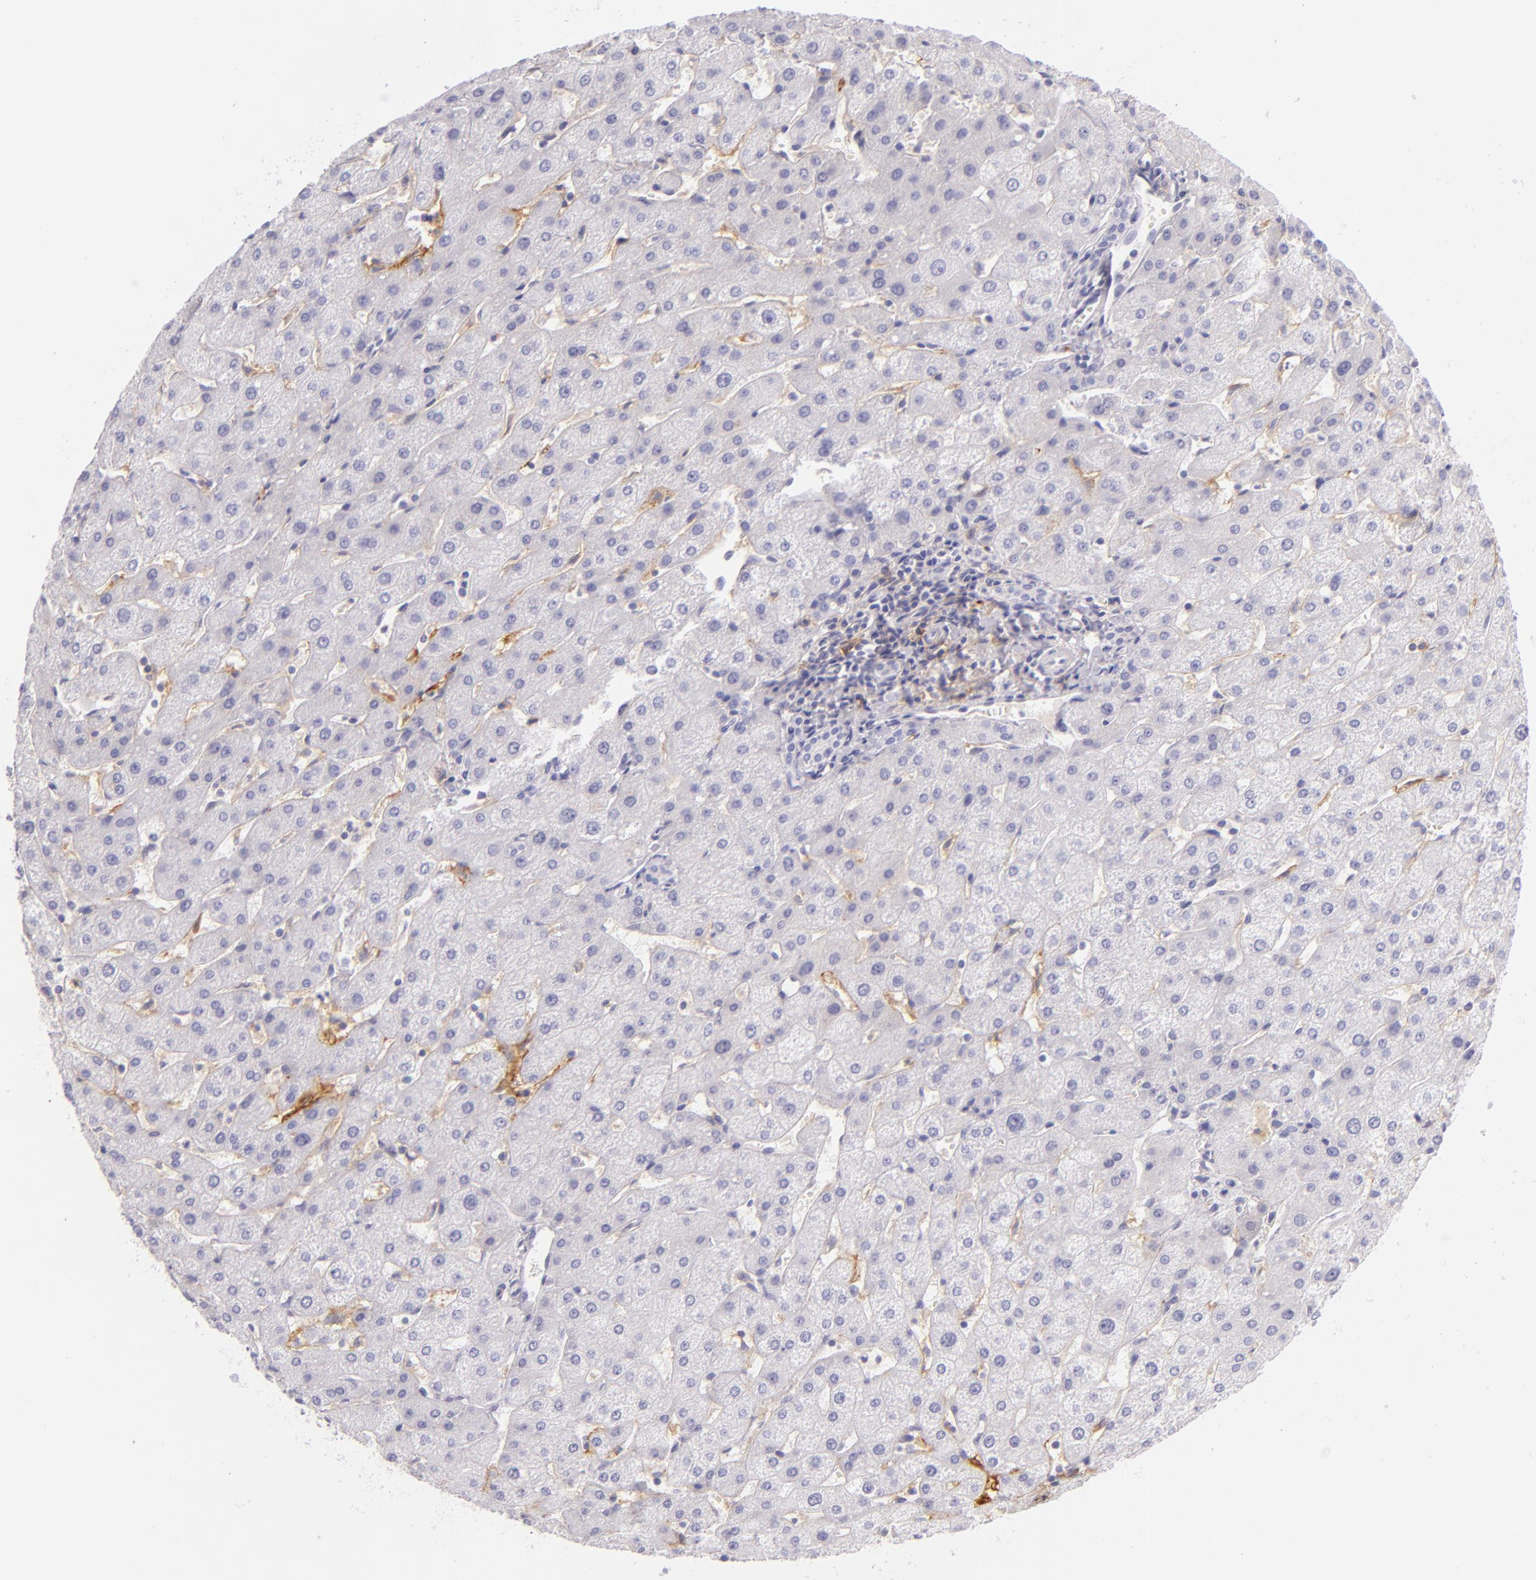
{"staining": {"intensity": "negative", "quantity": "none", "location": "none"}, "tissue": "liver", "cell_type": "Cholangiocytes", "image_type": "normal", "snomed": [{"axis": "morphology", "description": "Normal tissue, NOS"}, {"axis": "topography", "description": "Liver"}], "caption": "This is a micrograph of immunohistochemistry (IHC) staining of normal liver, which shows no staining in cholangiocytes.", "gene": "ICAM1", "patient": {"sex": "male", "age": 67}}